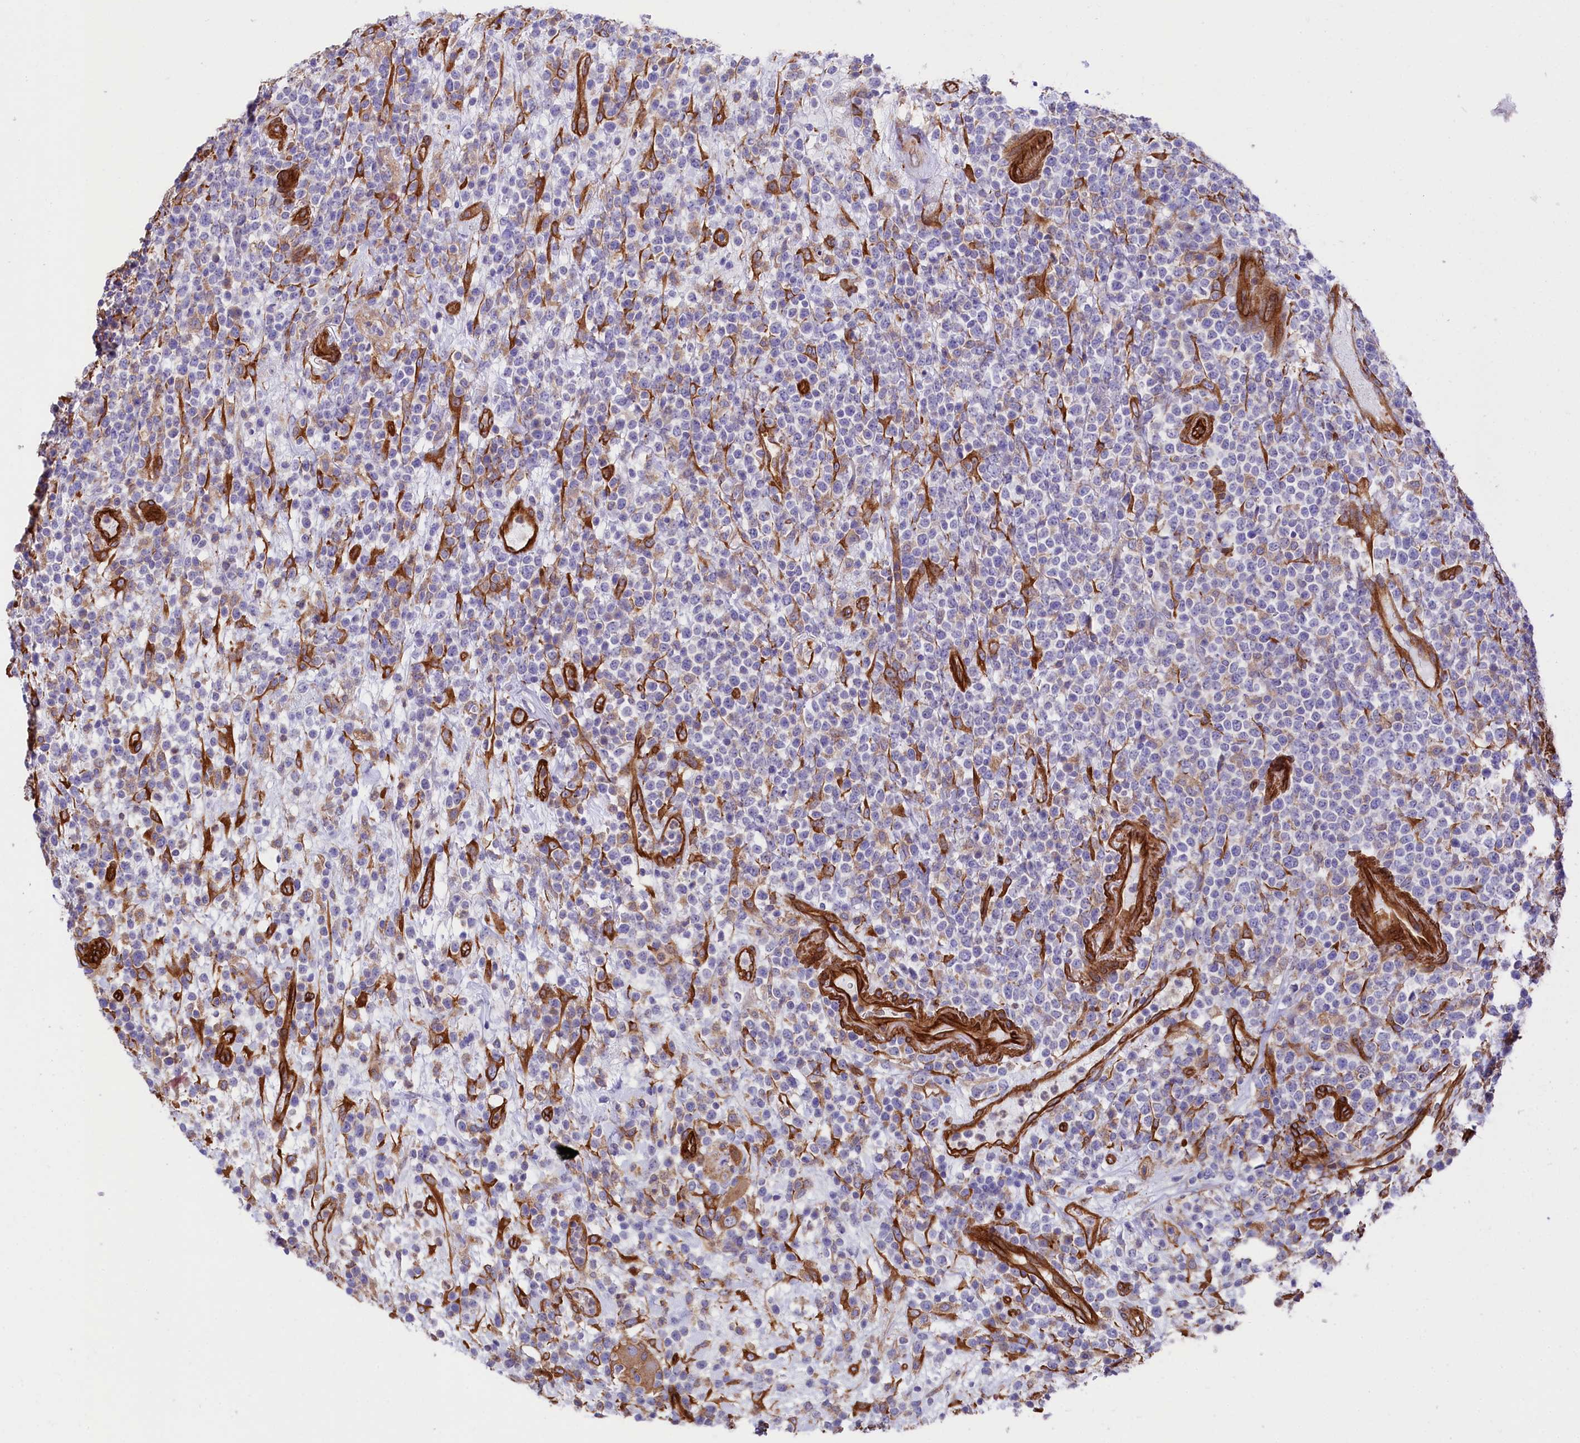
{"staining": {"intensity": "negative", "quantity": "none", "location": "none"}, "tissue": "lymphoma", "cell_type": "Tumor cells", "image_type": "cancer", "snomed": [{"axis": "morphology", "description": "Malignant lymphoma, non-Hodgkin's type, High grade"}, {"axis": "topography", "description": "Colon"}], "caption": "The photomicrograph exhibits no significant positivity in tumor cells of lymphoma. (DAB (3,3'-diaminobenzidine) immunohistochemistry visualized using brightfield microscopy, high magnification).", "gene": "TNKS1BP1", "patient": {"sex": "female", "age": 53}}